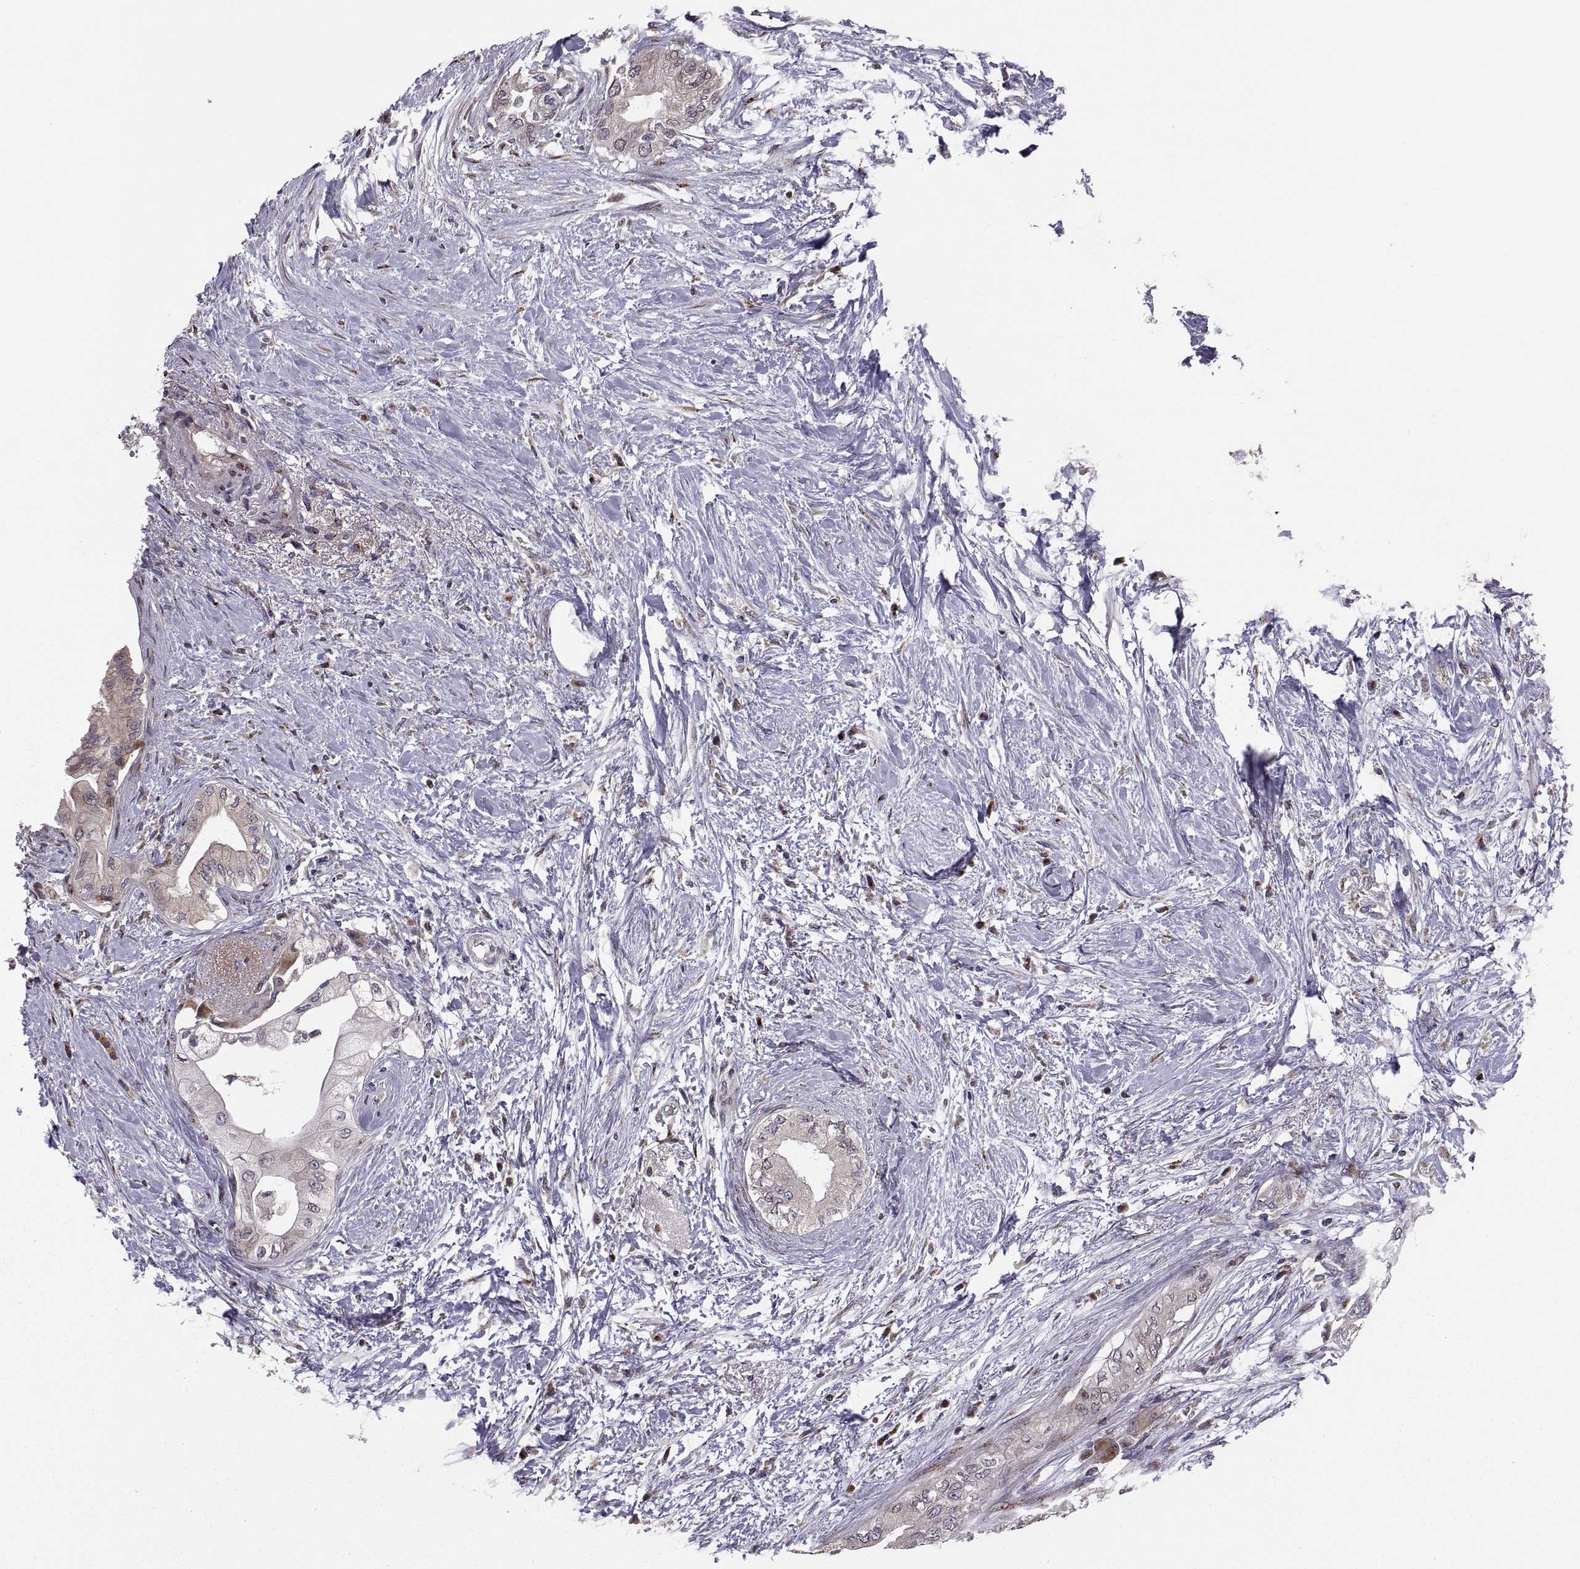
{"staining": {"intensity": "negative", "quantity": "none", "location": "none"}, "tissue": "pancreatic cancer", "cell_type": "Tumor cells", "image_type": "cancer", "snomed": [{"axis": "morphology", "description": "Normal tissue, NOS"}, {"axis": "morphology", "description": "Adenocarcinoma, NOS"}, {"axis": "topography", "description": "Pancreas"}, {"axis": "topography", "description": "Duodenum"}], "caption": "The micrograph shows no staining of tumor cells in adenocarcinoma (pancreatic).", "gene": "TESC", "patient": {"sex": "female", "age": 60}}